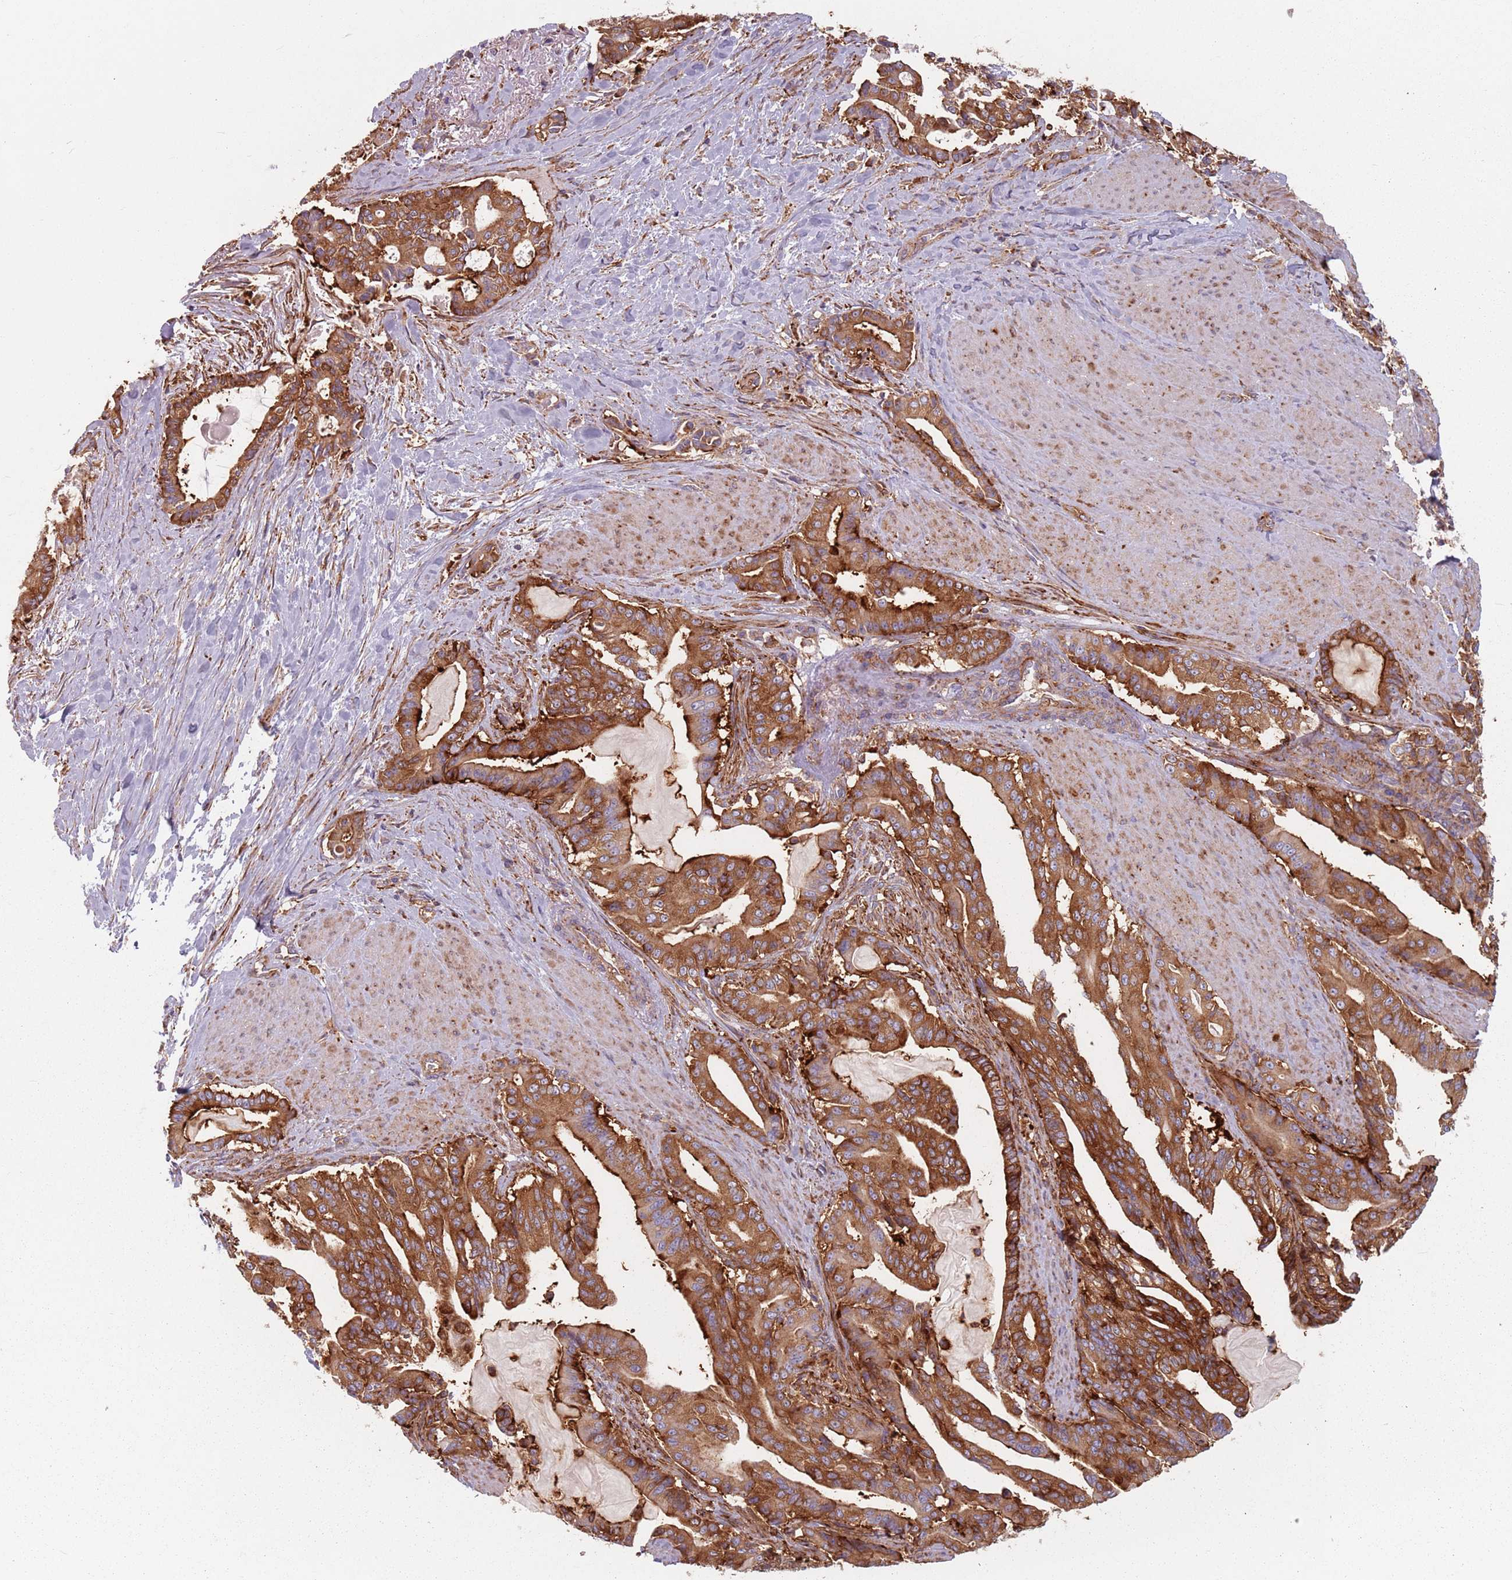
{"staining": {"intensity": "strong", "quantity": ">75%", "location": "cytoplasmic/membranous"}, "tissue": "pancreatic cancer", "cell_type": "Tumor cells", "image_type": "cancer", "snomed": [{"axis": "morphology", "description": "Adenocarcinoma, NOS"}, {"axis": "topography", "description": "Pancreas"}], "caption": "A brown stain shows strong cytoplasmic/membranous expression of a protein in human pancreatic cancer tumor cells.", "gene": "TPD52L2", "patient": {"sex": "male", "age": 63}}